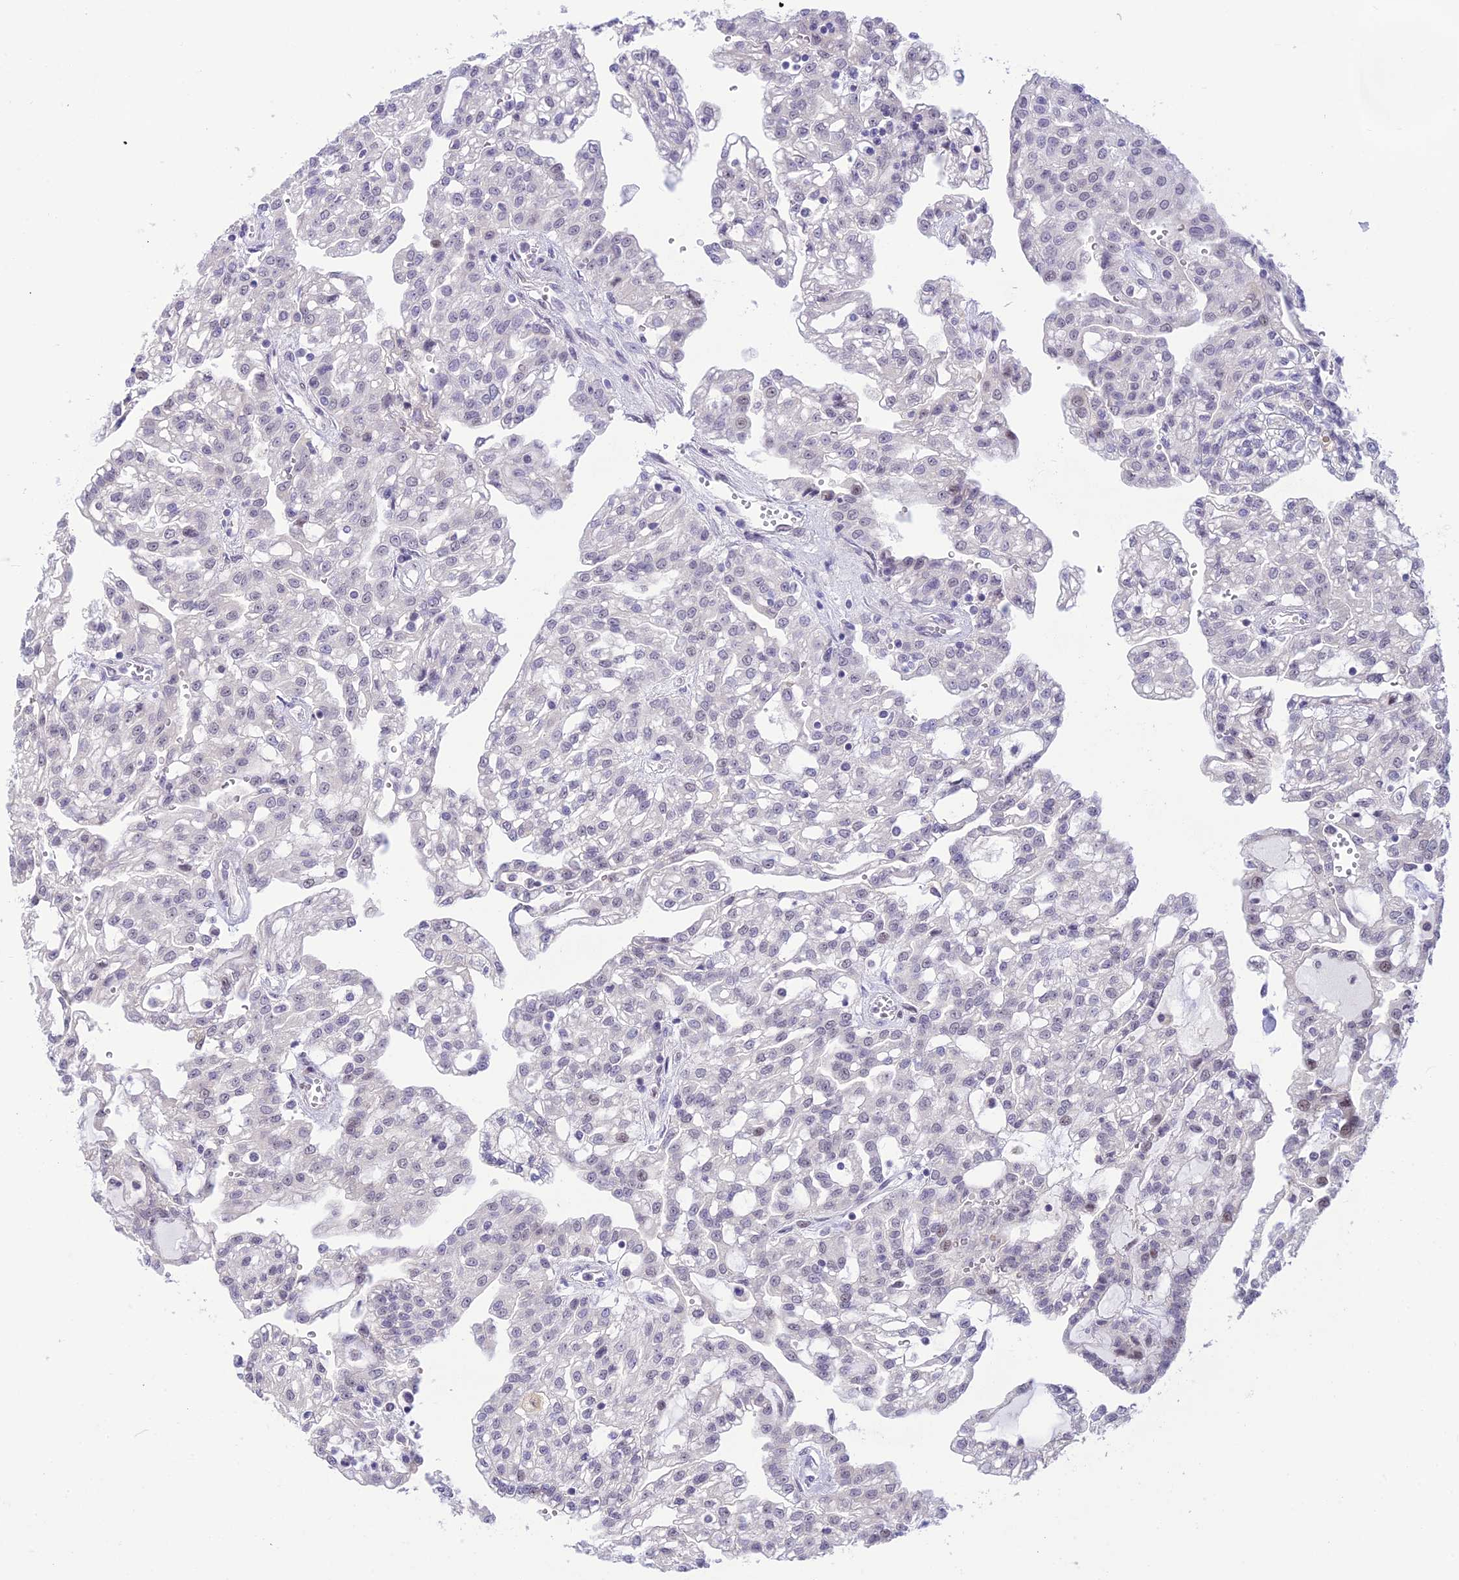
{"staining": {"intensity": "negative", "quantity": "none", "location": "none"}, "tissue": "renal cancer", "cell_type": "Tumor cells", "image_type": "cancer", "snomed": [{"axis": "morphology", "description": "Adenocarcinoma, NOS"}, {"axis": "topography", "description": "Kidney"}], "caption": "Renal adenocarcinoma stained for a protein using immunohistochemistry reveals no staining tumor cells.", "gene": "ASPDH", "patient": {"sex": "male", "age": 63}}